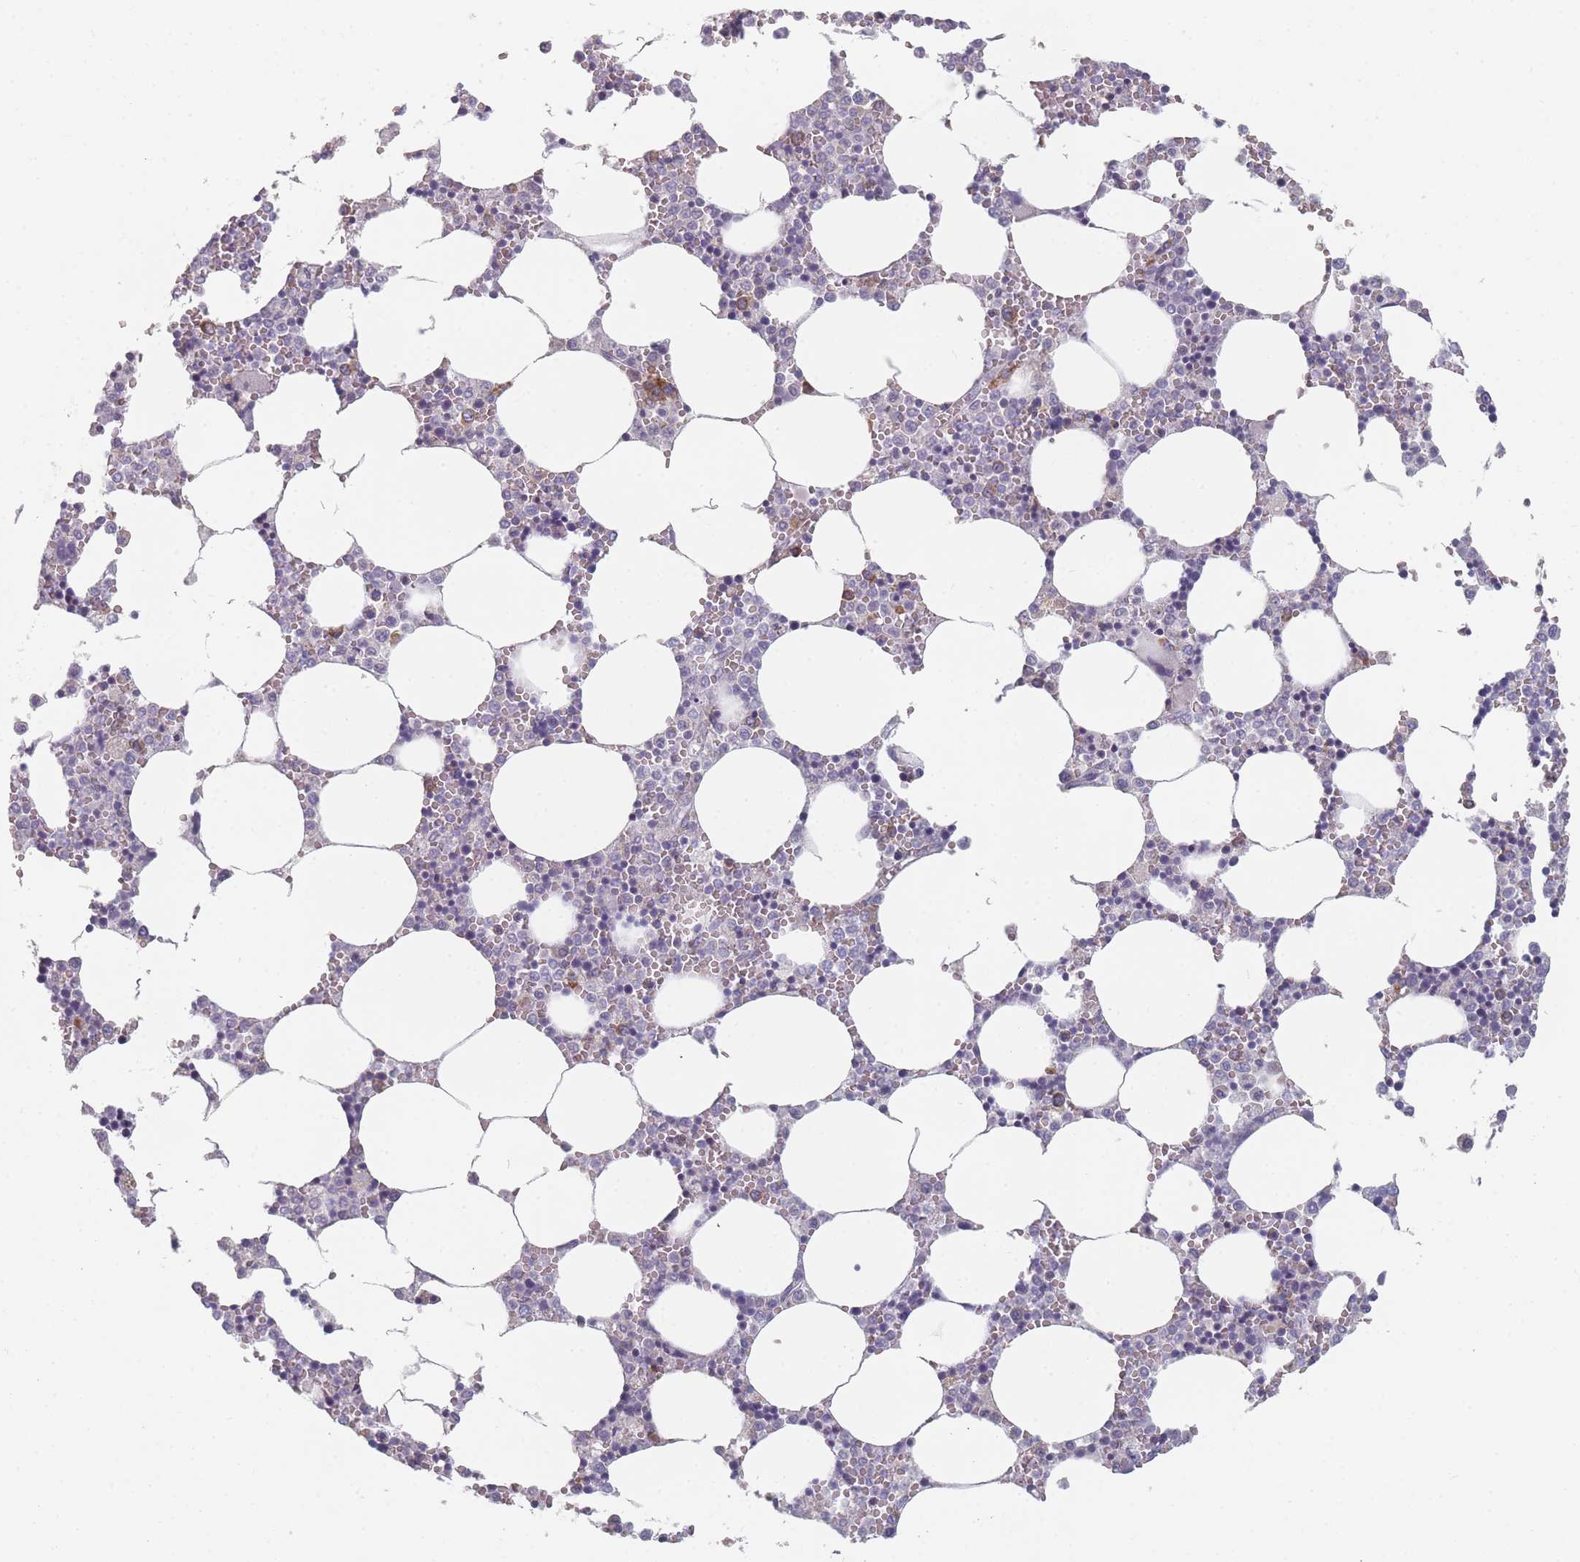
{"staining": {"intensity": "moderate", "quantity": "<25%", "location": "cytoplasmic/membranous"}, "tissue": "bone marrow", "cell_type": "Hematopoietic cells", "image_type": "normal", "snomed": [{"axis": "morphology", "description": "Normal tissue, NOS"}, {"axis": "topography", "description": "Bone marrow"}], "caption": "This micrograph reveals immunohistochemistry staining of benign human bone marrow, with low moderate cytoplasmic/membranous positivity in about <25% of hematopoietic cells.", "gene": "CACNG5", "patient": {"sex": "female", "age": 64}}